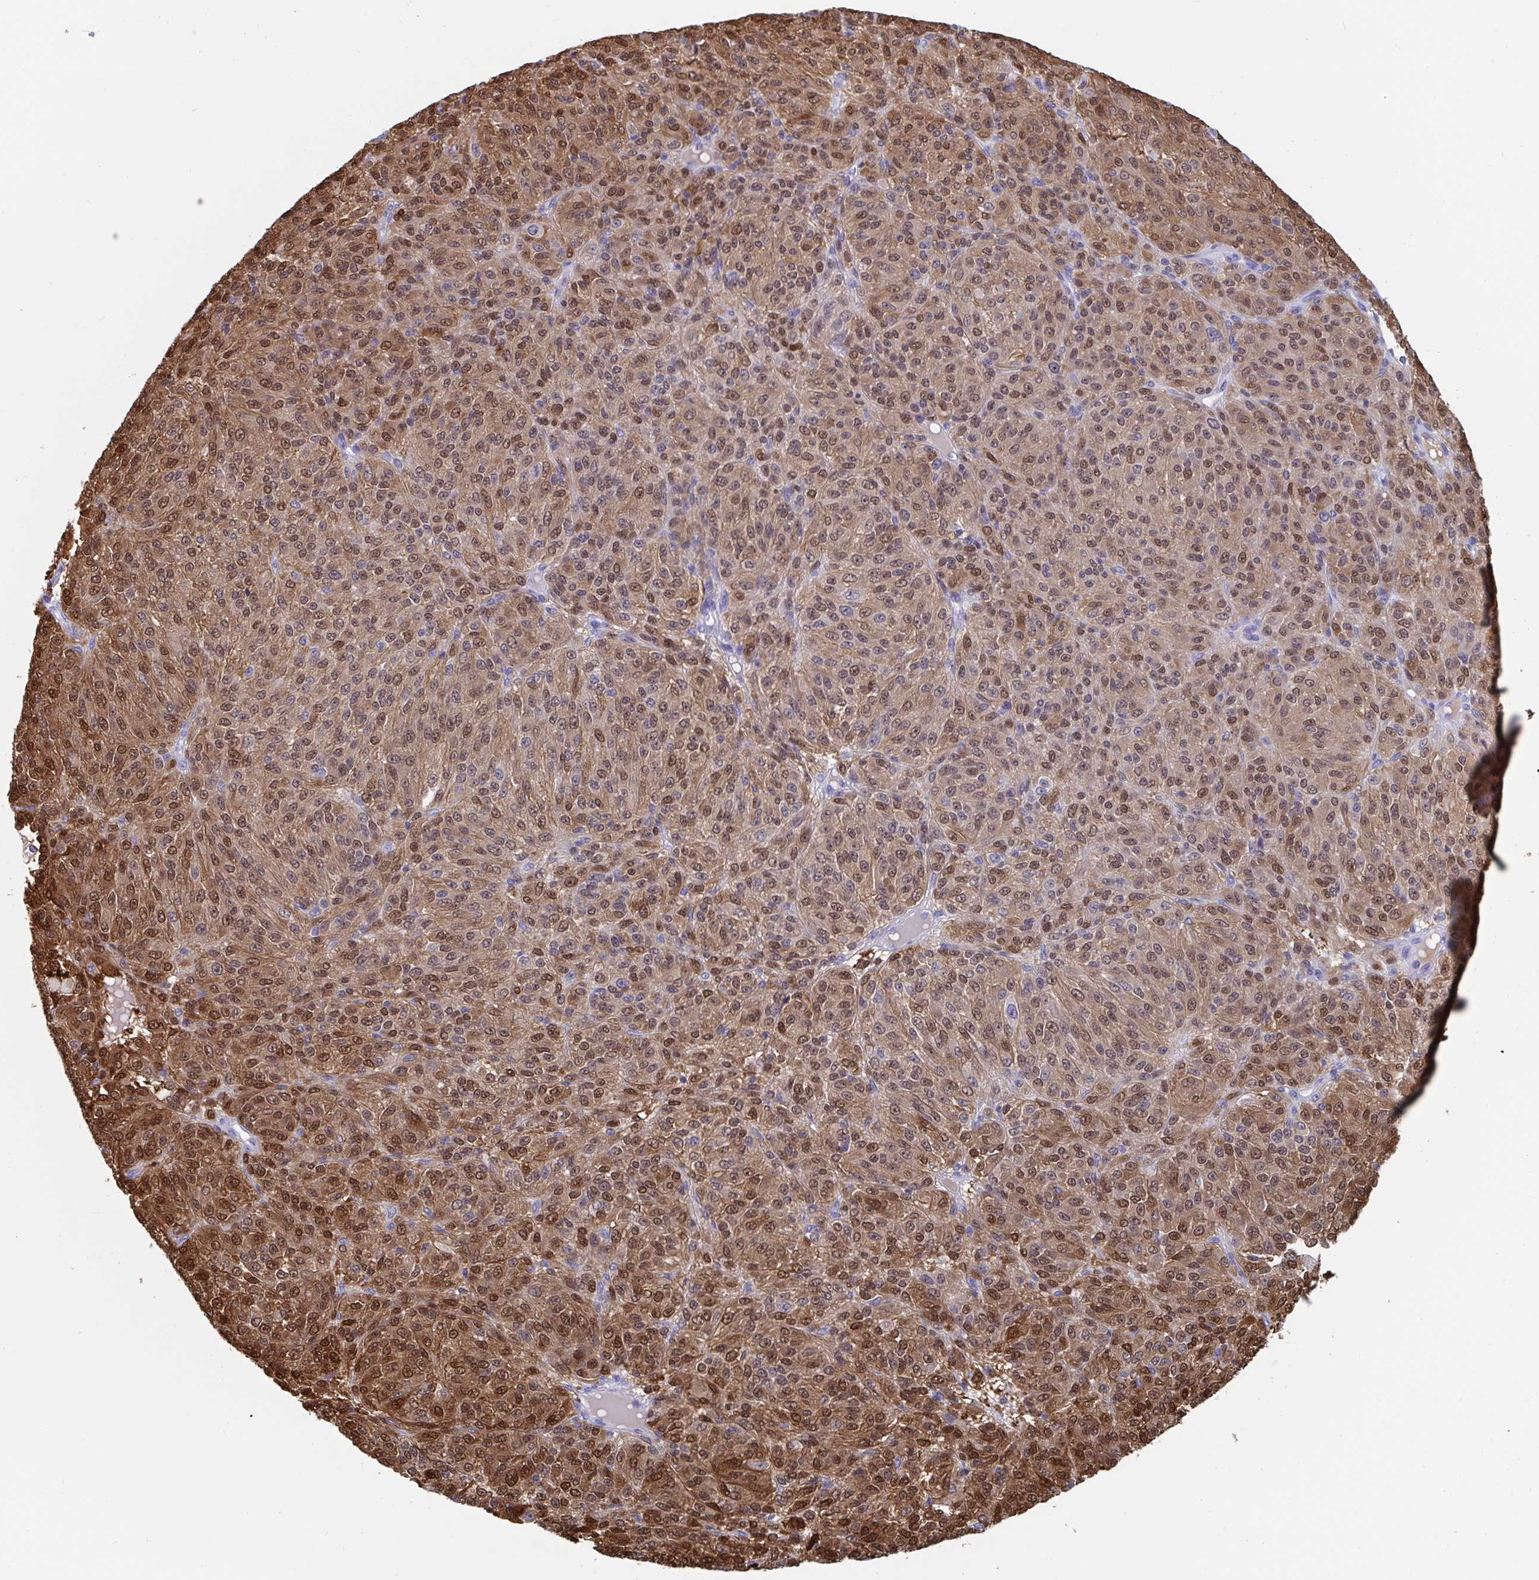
{"staining": {"intensity": "moderate", "quantity": ">75%", "location": "cytoplasmic/membranous,nuclear"}, "tissue": "melanoma", "cell_type": "Tumor cells", "image_type": "cancer", "snomed": [{"axis": "morphology", "description": "Malignant melanoma, Metastatic site"}, {"axis": "topography", "description": "Brain"}], "caption": "Protein staining displays moderate cytoplasmic/membranous and nuclear expression in approximately >75% of tumor cells in malignant melanoma (metastatic site). The staining was performed using DAB to visualize the protein expression in brown, while the nuclei were stained in blue with hematoxylin (Magnification: 20x).", "gene": "GKN2", "patient": {"sex": "female", "age": 56}}